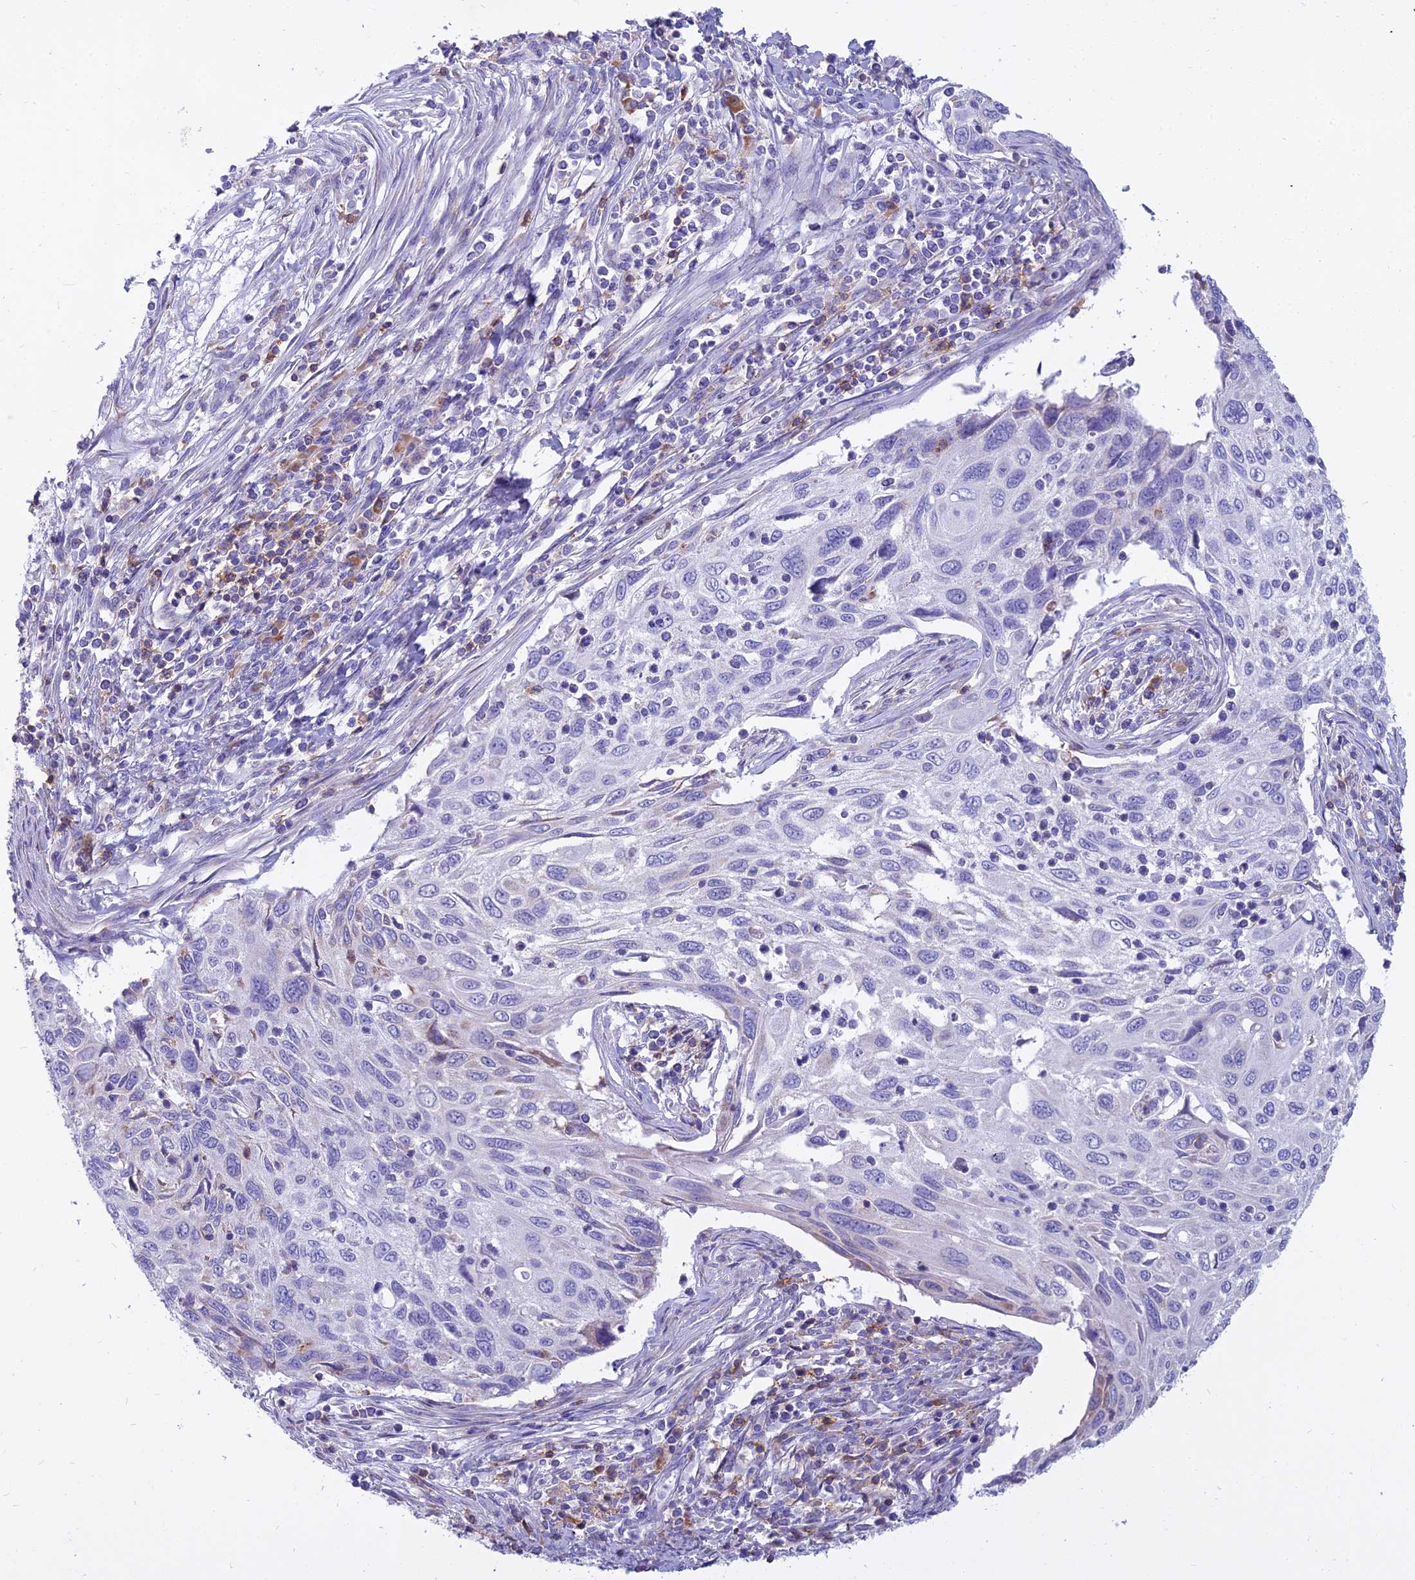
{"staining": {"intensity": "negative", "quantity": "none", "location": "none"}, "tissue": "cervical cancer", "cell_type": "Tumor cells", "image_type": "cancer", "snomed": [{"axis": "morphology", "description": "Squamous cell carcinoma, NOS"}, {"axis": "topography", "description": "Cervix"}], "caption": "There is no significant positivity in tumor cells of cervical cancer.", "gene": "CD5", "patient": {"sex": "female", "age": 70}}